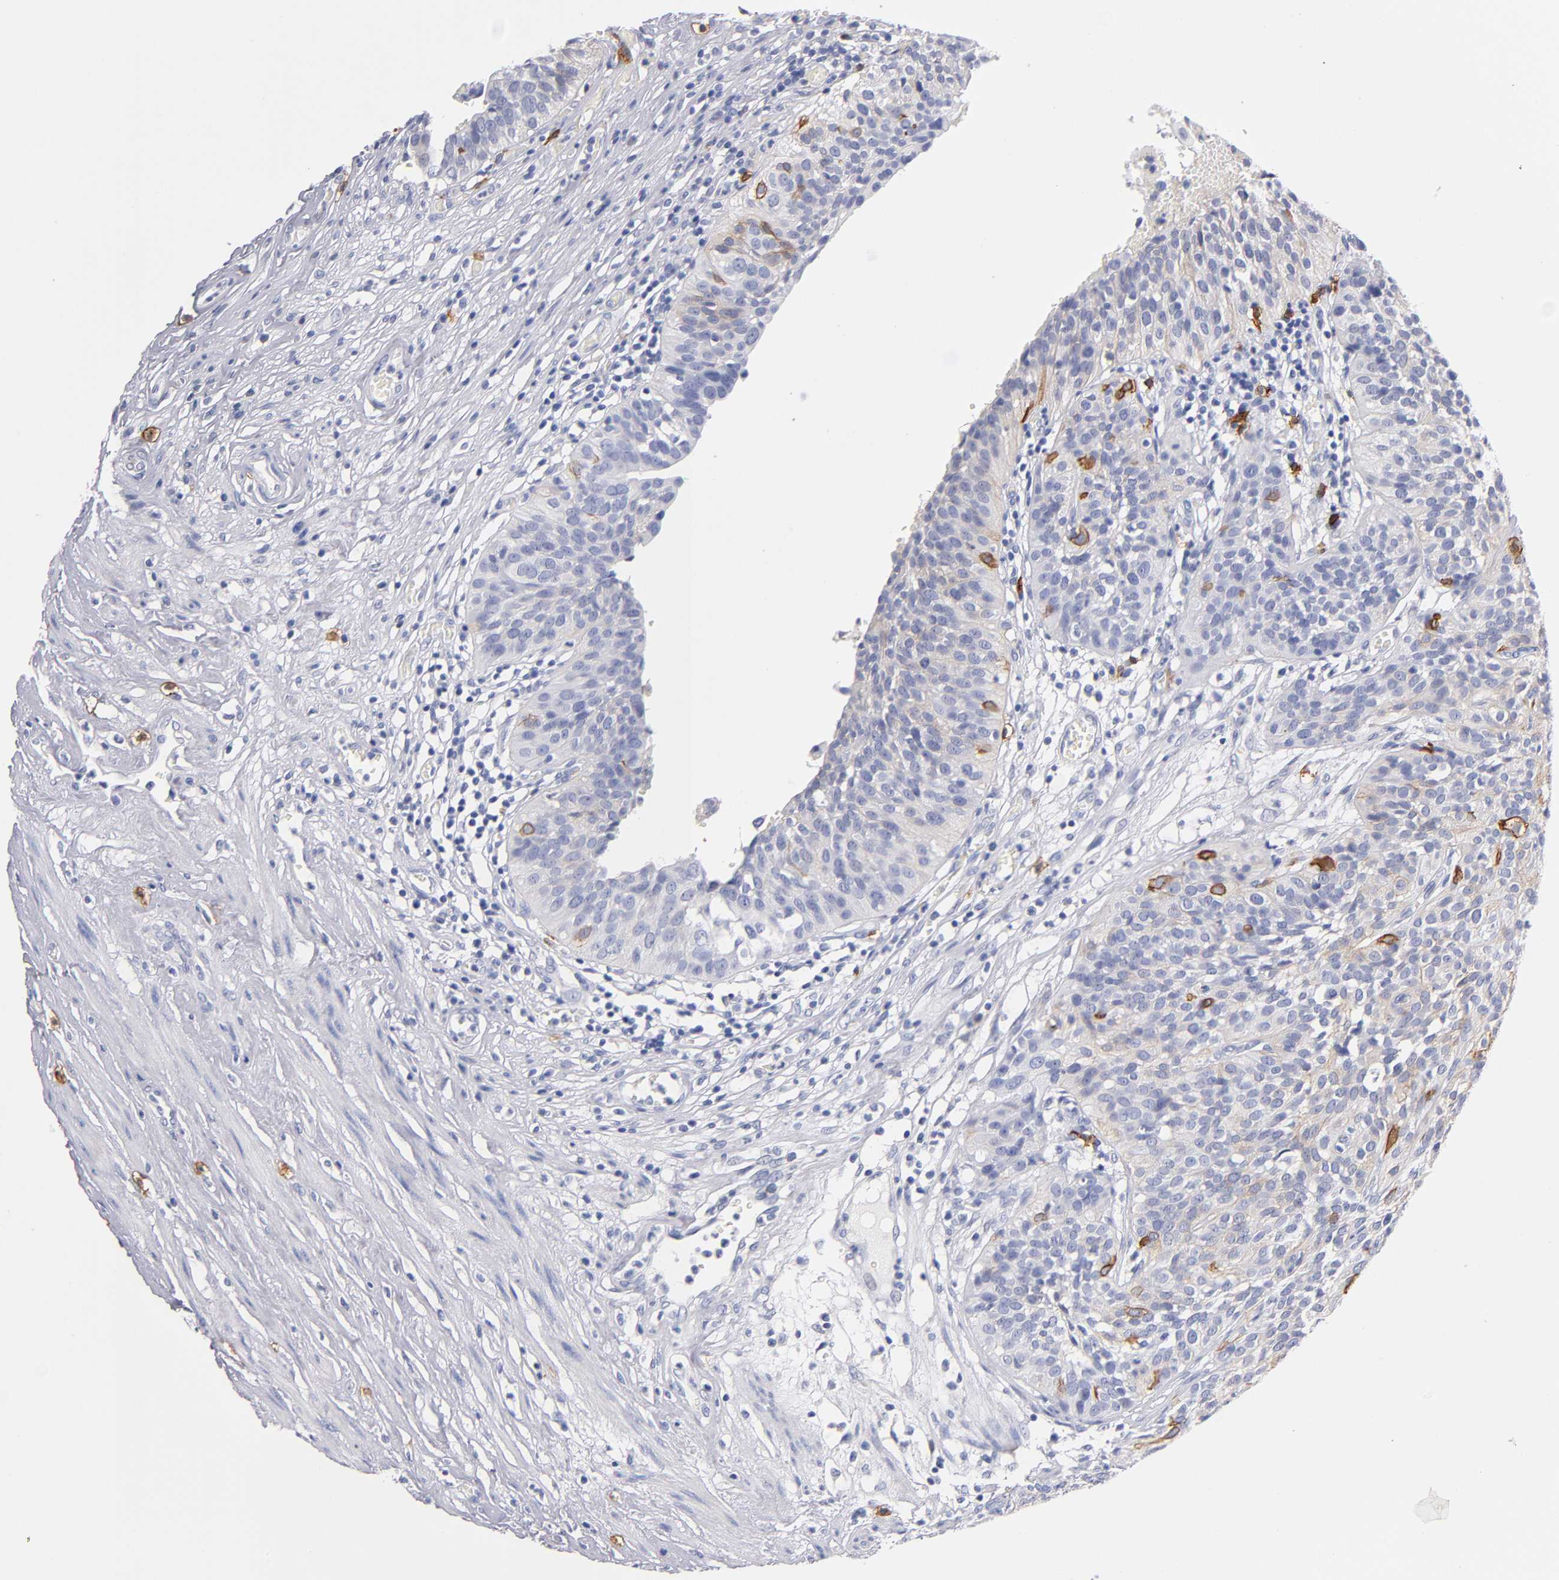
{"staining": {"intensity": "moderate", "quantity": "<25%", "location": "cytoplasmic/membranous"}, "tissue": "urothelial cancer", "cell_type": "Tumor cells", "image_type": "cancer", "snomed": [{"axis": "morphology", "description": "Urothelial carcinoma, High grade"}, {"axis": "topography", "description": "Urinary bladder"}], "caption": "Urothelial cancer stained with a protein marker displays moderate staining in tumor cells.", "gene": "KIT", "patient": {"sex": "male", "age": 56}}